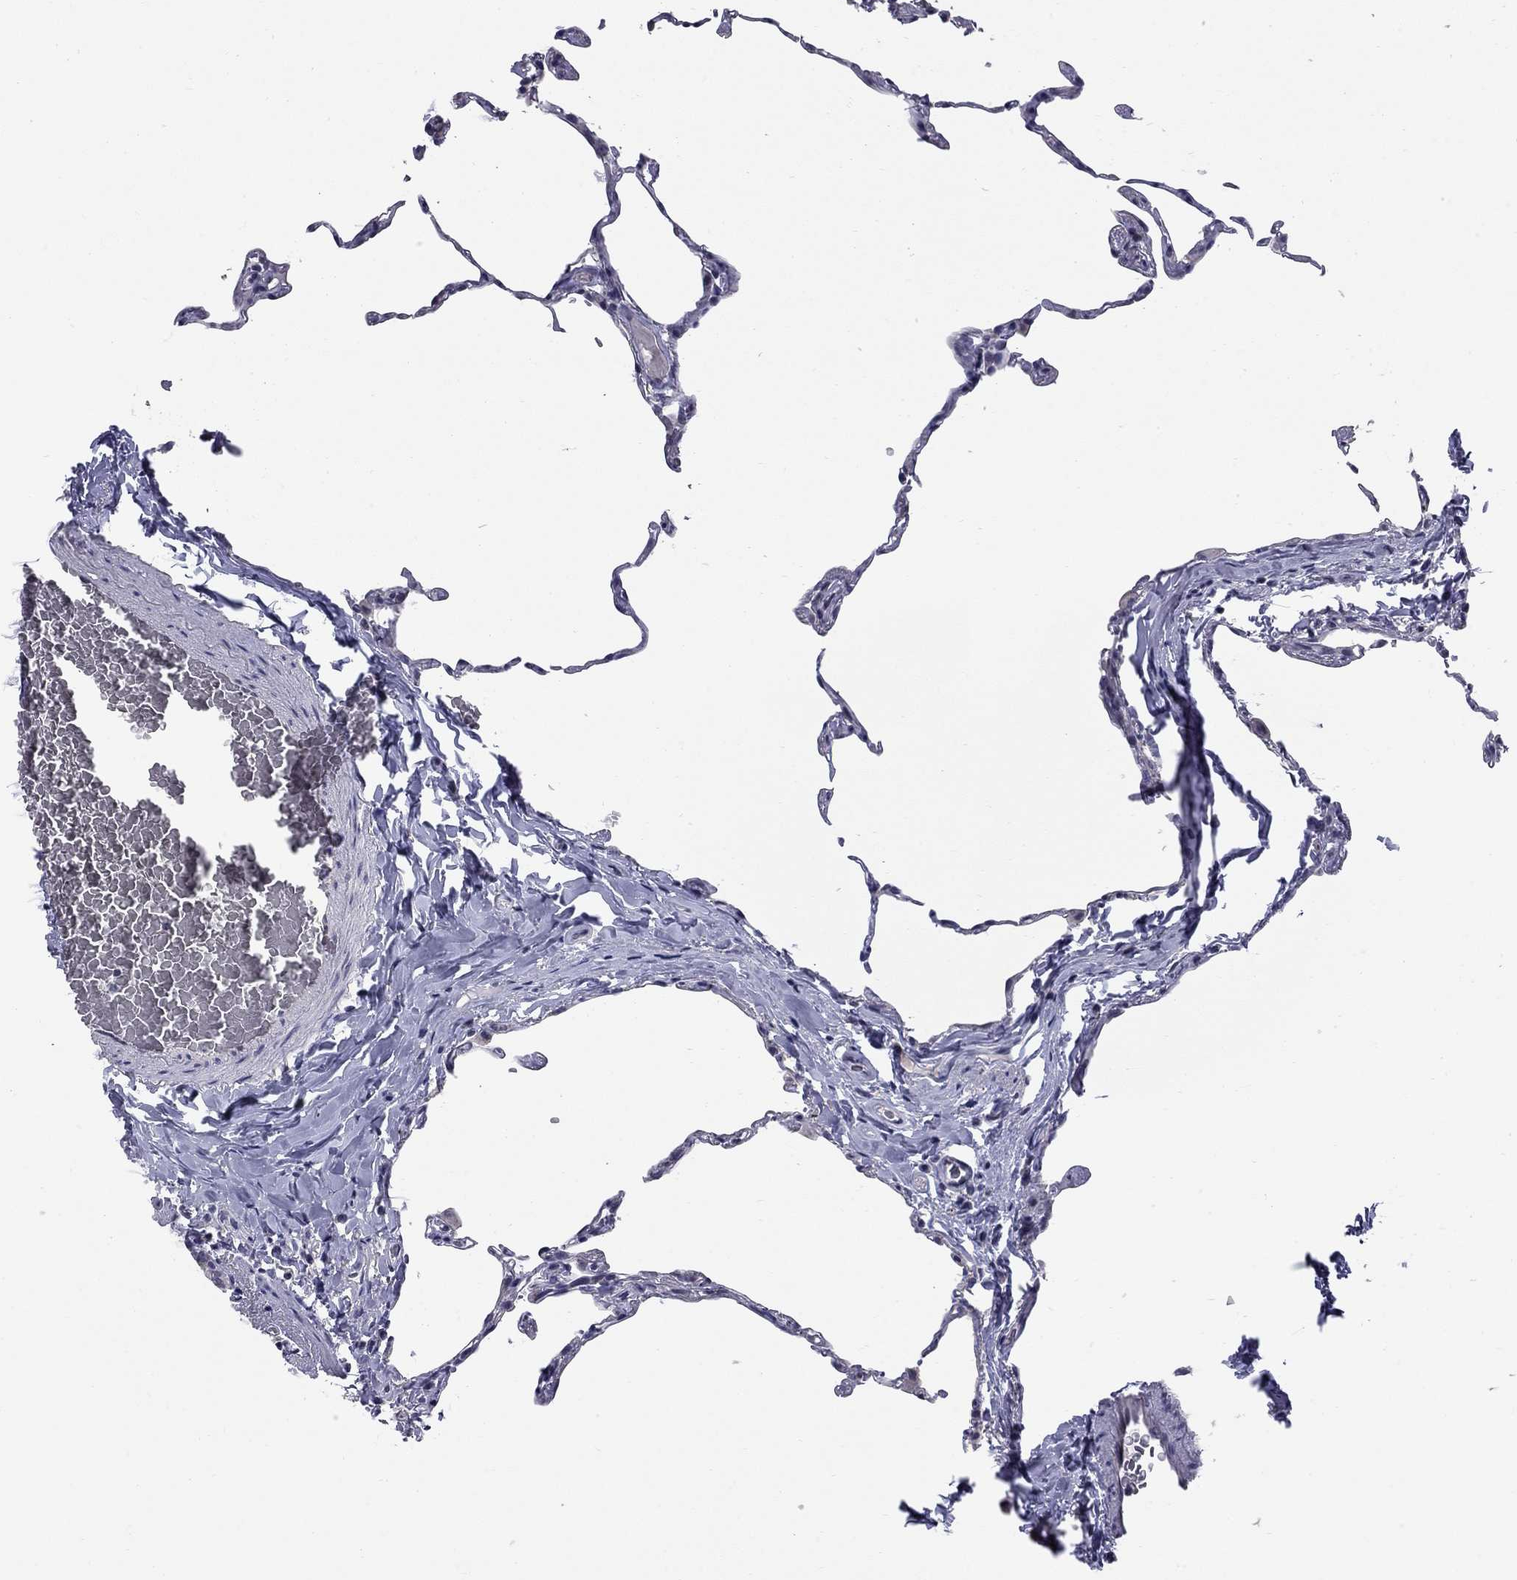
{"staining": {"intensity": "negative", "quantity": "none", "location": "none"}, "tissue": "lung", "cell_type": "Alveolar cells", "image_type": "normal", "snomed": [{"axis": "morphology", "description": "Normal tissue, NOS"}, {"axis": "topography", "description": "Lung"}], "caption": "DAB immunohistochemical staining of unremarkable human lung displays no significant positivity in alveolar cells.", "gene": "HTR4", "patient": {"sex": "female", "age": 57}}